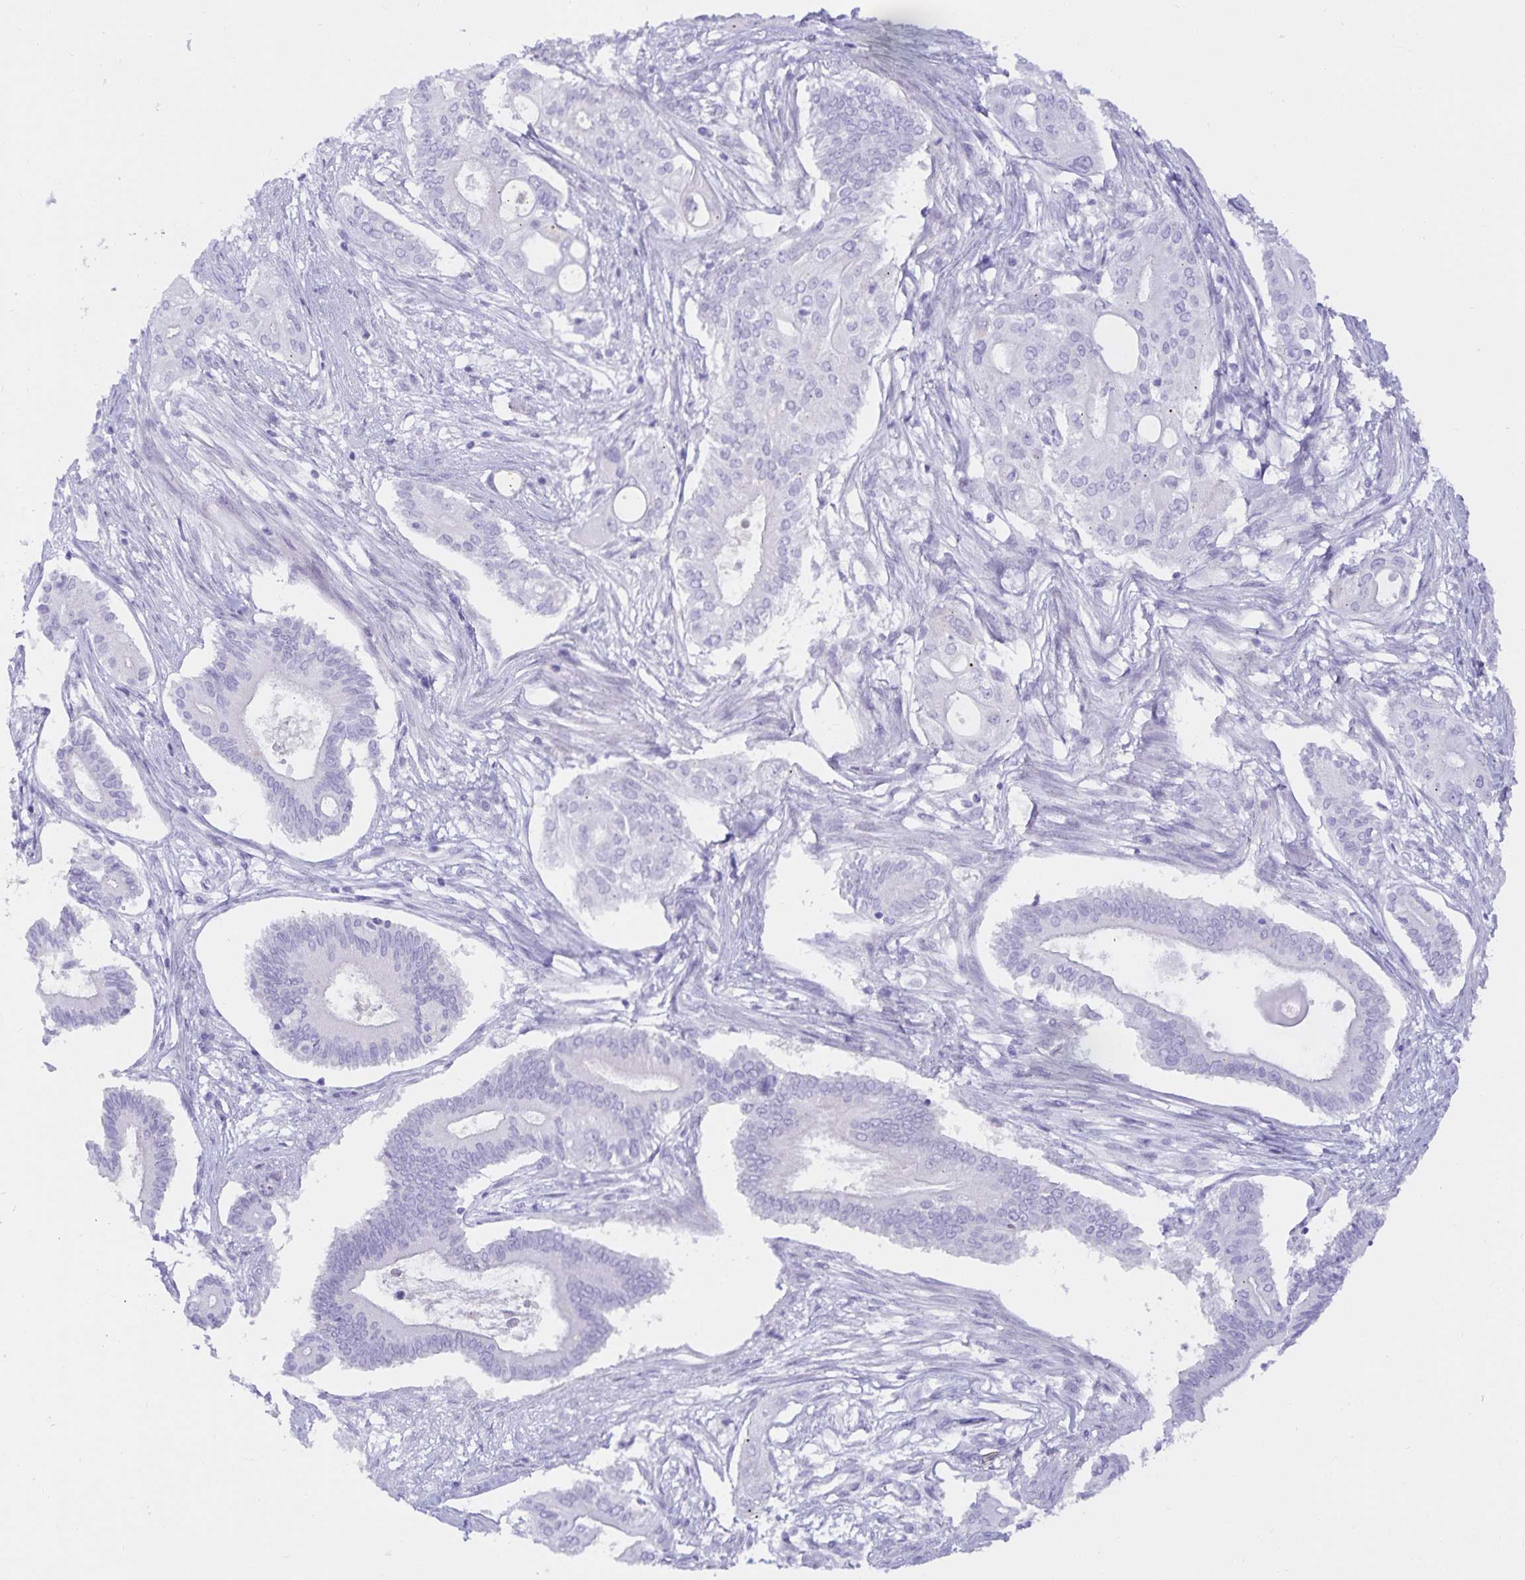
{"staining": {"intensity": "negative", "quantity": "none", "location": "none"}, "tissue": "pancreatic cancer", "cell_type": "Tumor cells", "image_type": "cancer", "snomed": [{"axis": "morphology", "description": "Adenocarcinoma, NOS"}, {"axis": "topography", "description": "Pancreas"}], "caption": "Pancreatic adenocarcinoma was stained to show a protein in brown. There is no significant staining in tumor cells.", "gene": "MON2", "patient": {"sex": "female", "age": 68}}